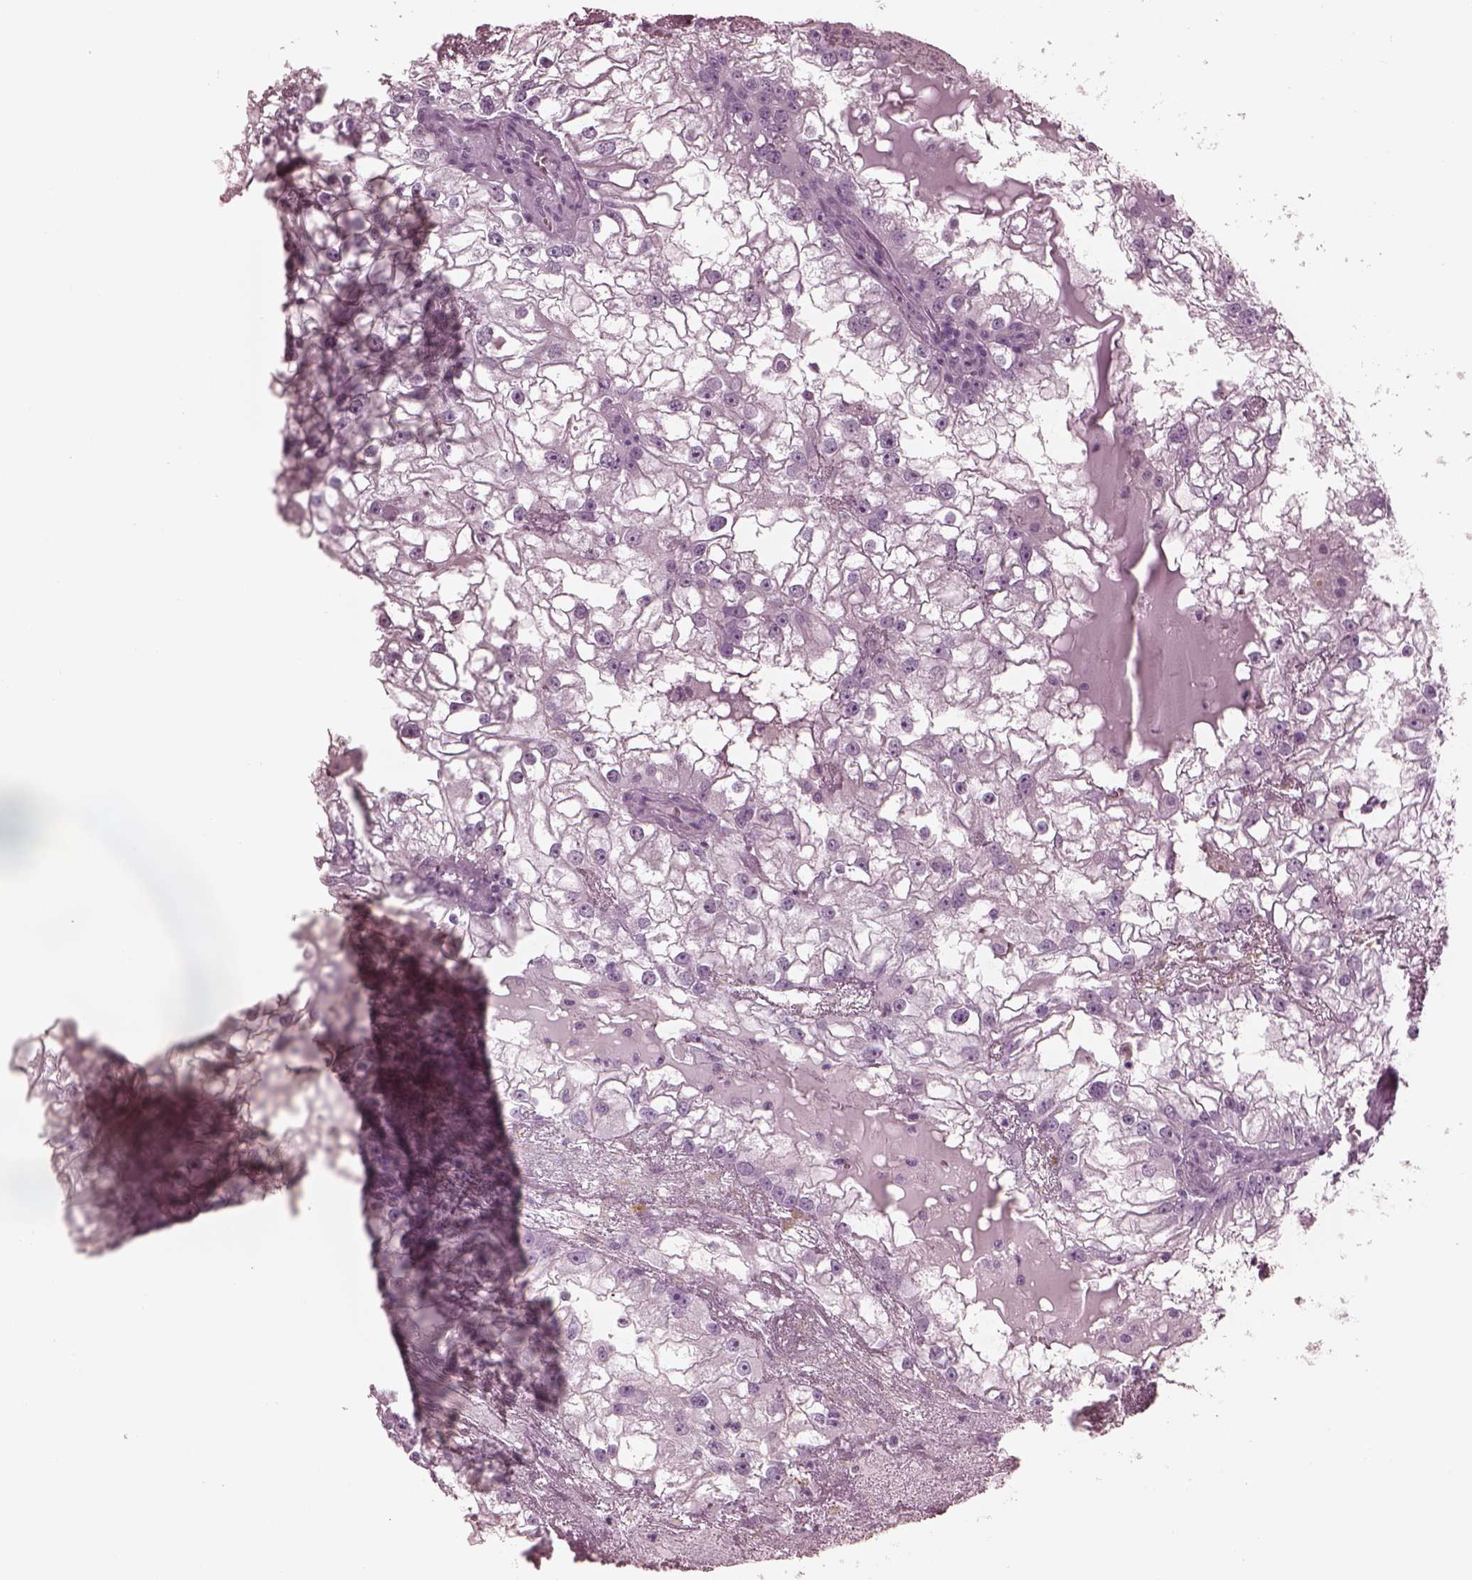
{"staining": {"intensity": "negative", "quantity": "none", "location": "none"}, "tissue": "renal cancer", "cell_type": "Tumor cells", "image_type": "cancer", "snomed": [{"axis": "morphology", "description": "Adenocarcinoma, NOS"}, {"axis": "topography", "description": "Kidney"}], "caption": "DAB immunohistochemical staining of human renal cancer demonstrates no significant positivity in tumor cells. Nuclei are stained in blue.", "gene": "FABP9", "patient": {"sex": "male", "age": 59}}